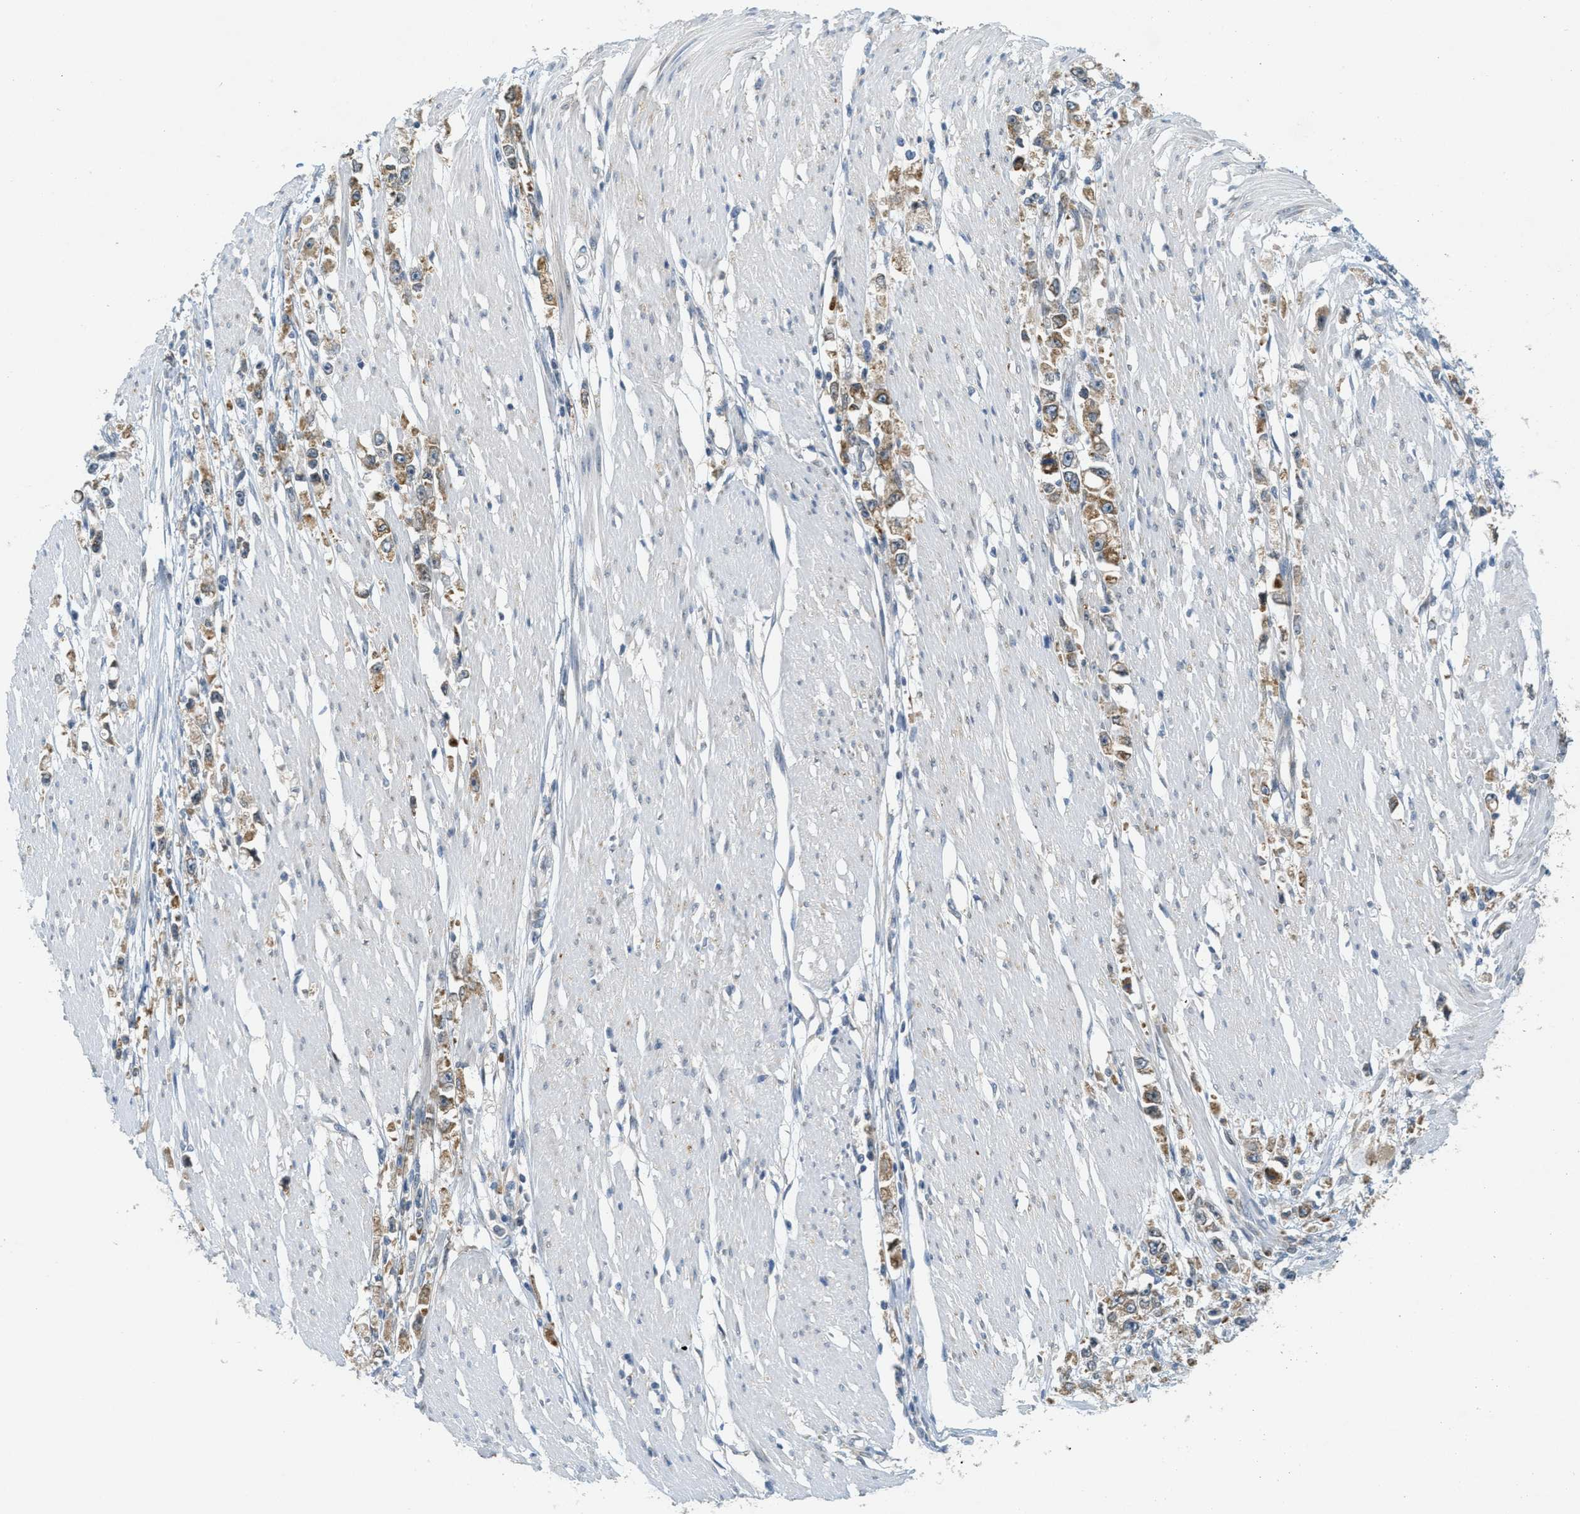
{"staining": {"intensity": "moderate", "quantity": ">75%", "location": "cytoplasmic/membranous"}, "tissue": "stomach cancer", "cell_type": "Tumor cells", "image_type": "cancer", "snomed": [{"axis": "morphology", "description": "Adenocarcinoma, NOS"}, {"axis": "topography", "description": "Stomach"}], "caption": "Immunohistochemical staining of stomach cancer demonstrates medium levels of moderate cytoplasmic/membranous staining in about >75% of tumor cells. Nuclei are stained in blue.", "gene": "SIGMAR1", "patient": {"sex": "female", "age": 59}}